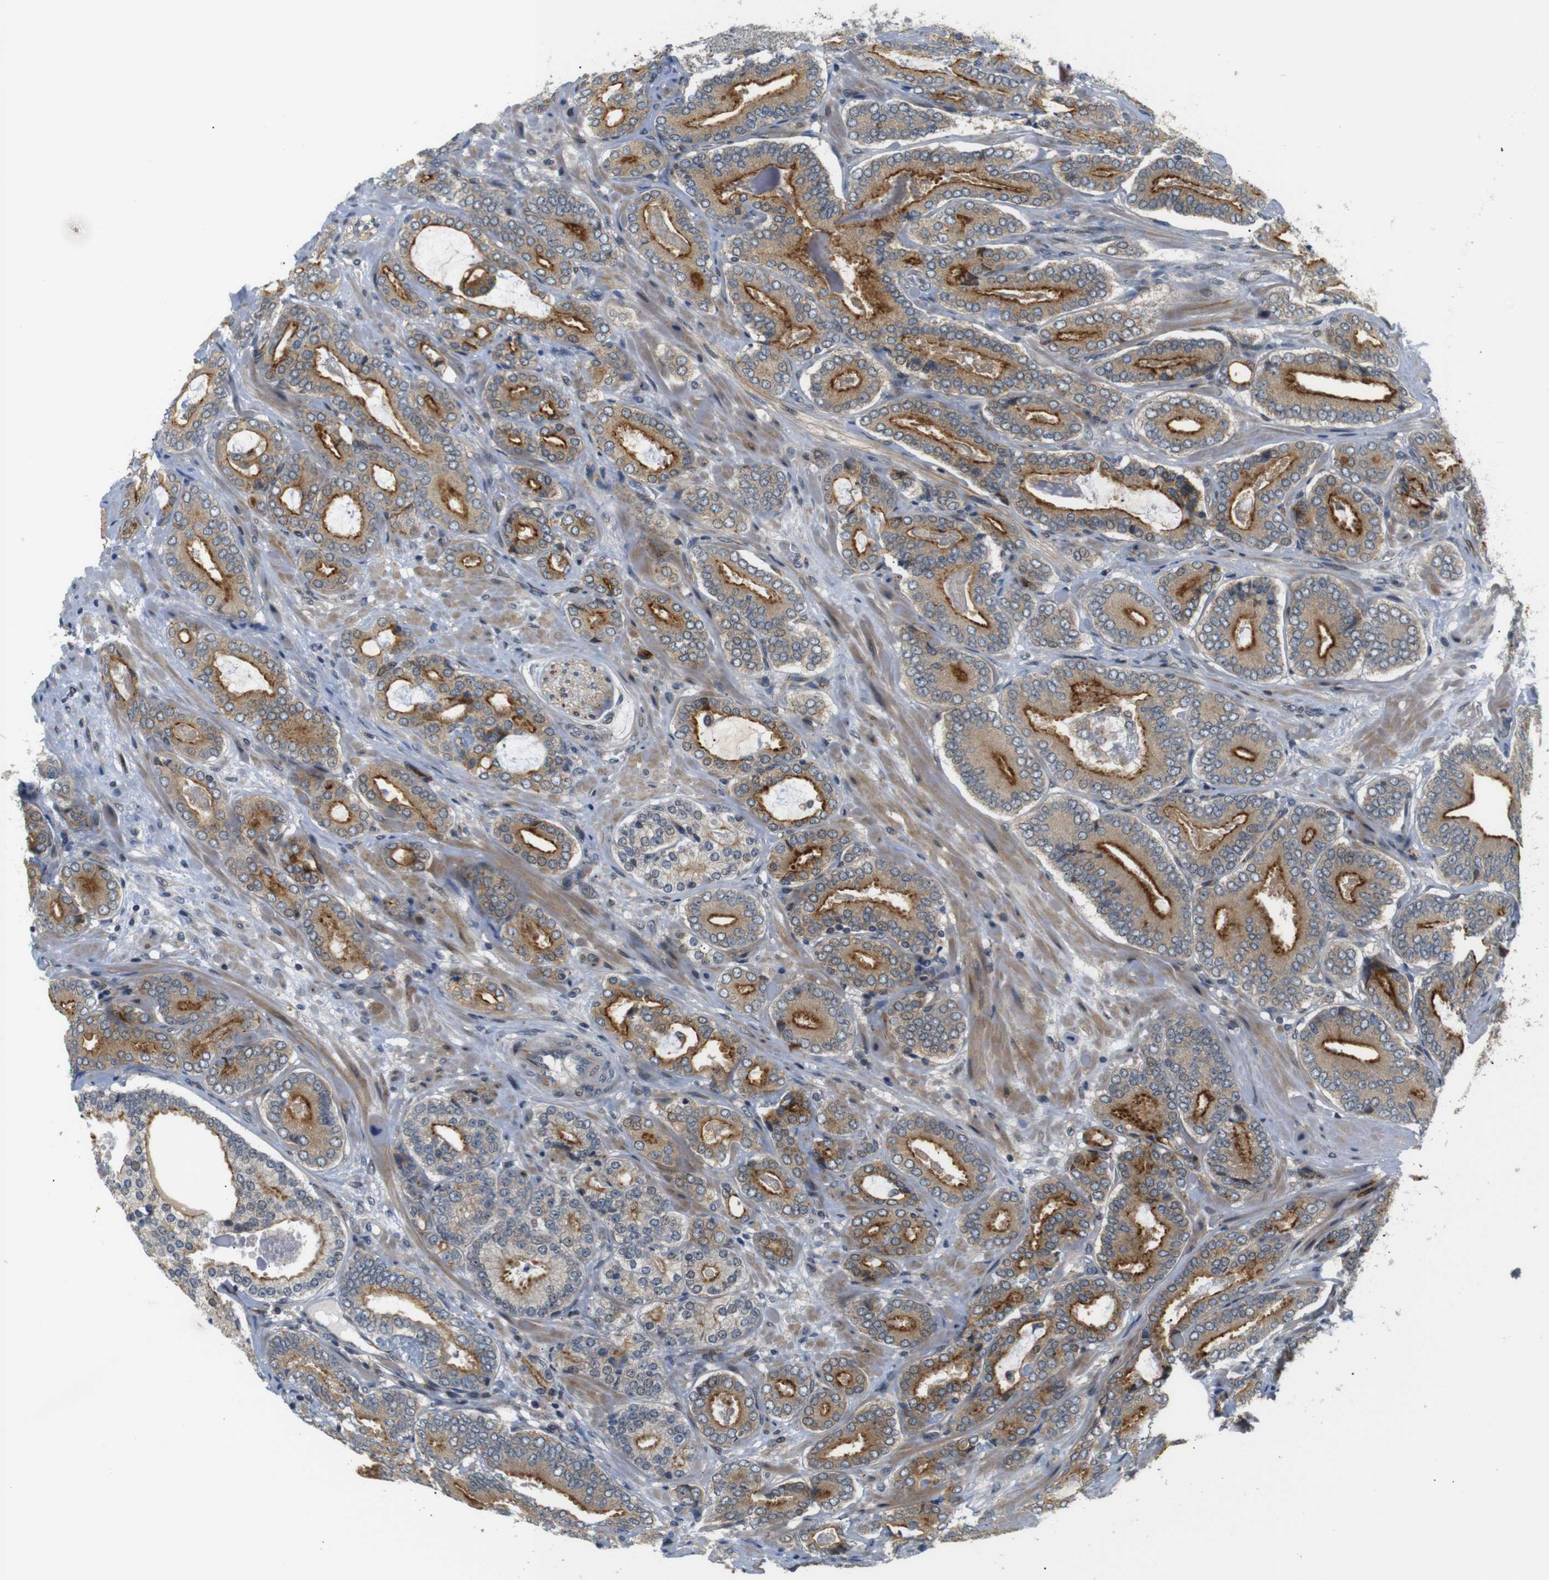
{"staining": {"intensity": "moderate", "quantity": ">75%", "location": "cytoplasmic/membranous"}, "tissue": "prostate cancer", "cell_type": "Tumor cells", "image_type": "cancer", "snomed": [{"axis": "morphology", "description": "Adenocarcinoma, High grade"}, {"axis": "topography", "description": "Prostate"}], "caption": "Prostate adenocarcinoma (high-grade) stained with a brown dye exhibits moderate cytoplasmic/membranous positive positivity in approximately >75% of tumor cells.", "gene": "SYDE1", "patient": {"sex": "male", "age": 61}}